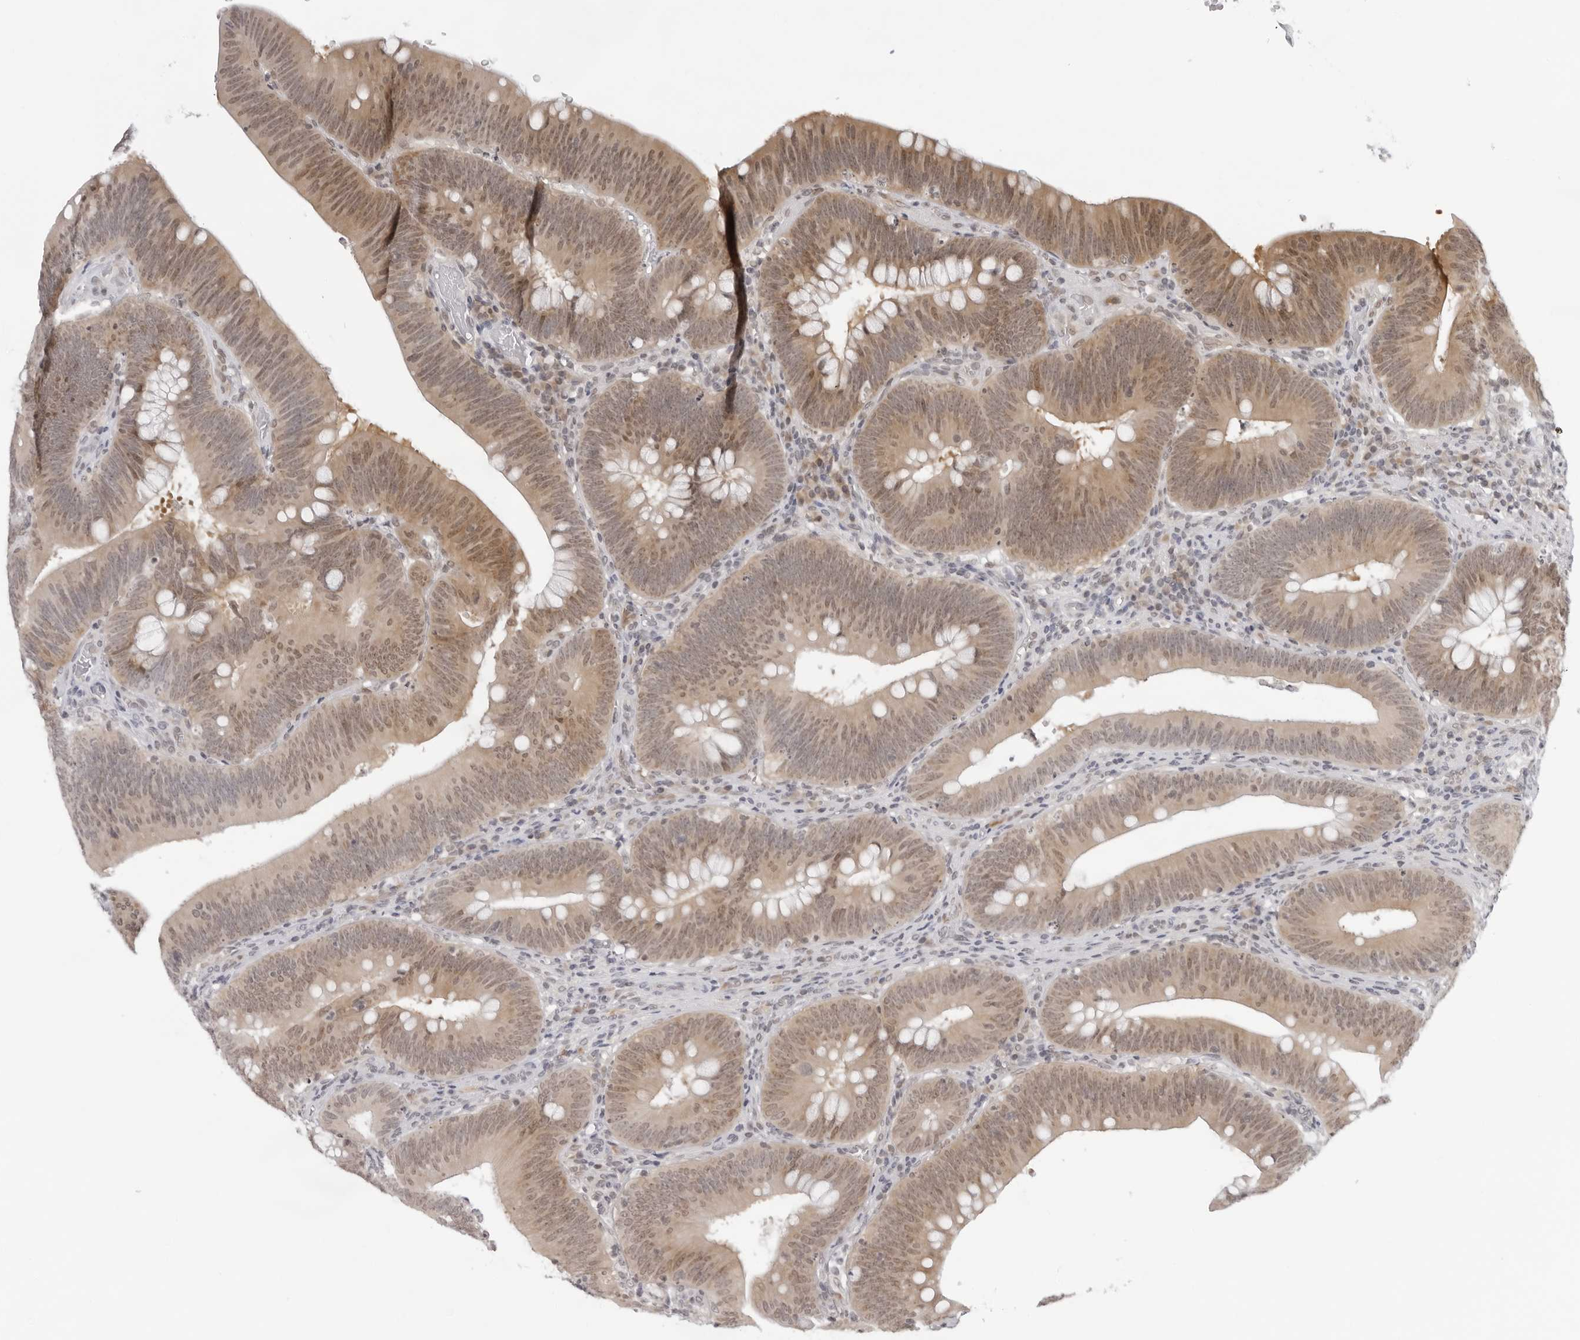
{"staining": {"intensity": "moderate", "quantity": ">75%", "location": "cytoplasmic/membranous"}, "tissue": "colorectal cancer", "cell_type": "Tumor cells", "image_type": "cancer", "snomed": [{"axis": "morphology", "description": "Normal tissue, NOS"}, {"axis": "topography", "description": "Colon"}], "caption": "Tumor cells demonstrate medium levels of moderate cytoplasmic/membranous positivity in about >75% of cells in colorectal cancer.", "gene": "CASP7", "patient": {"sex": "female", "age": 82}}